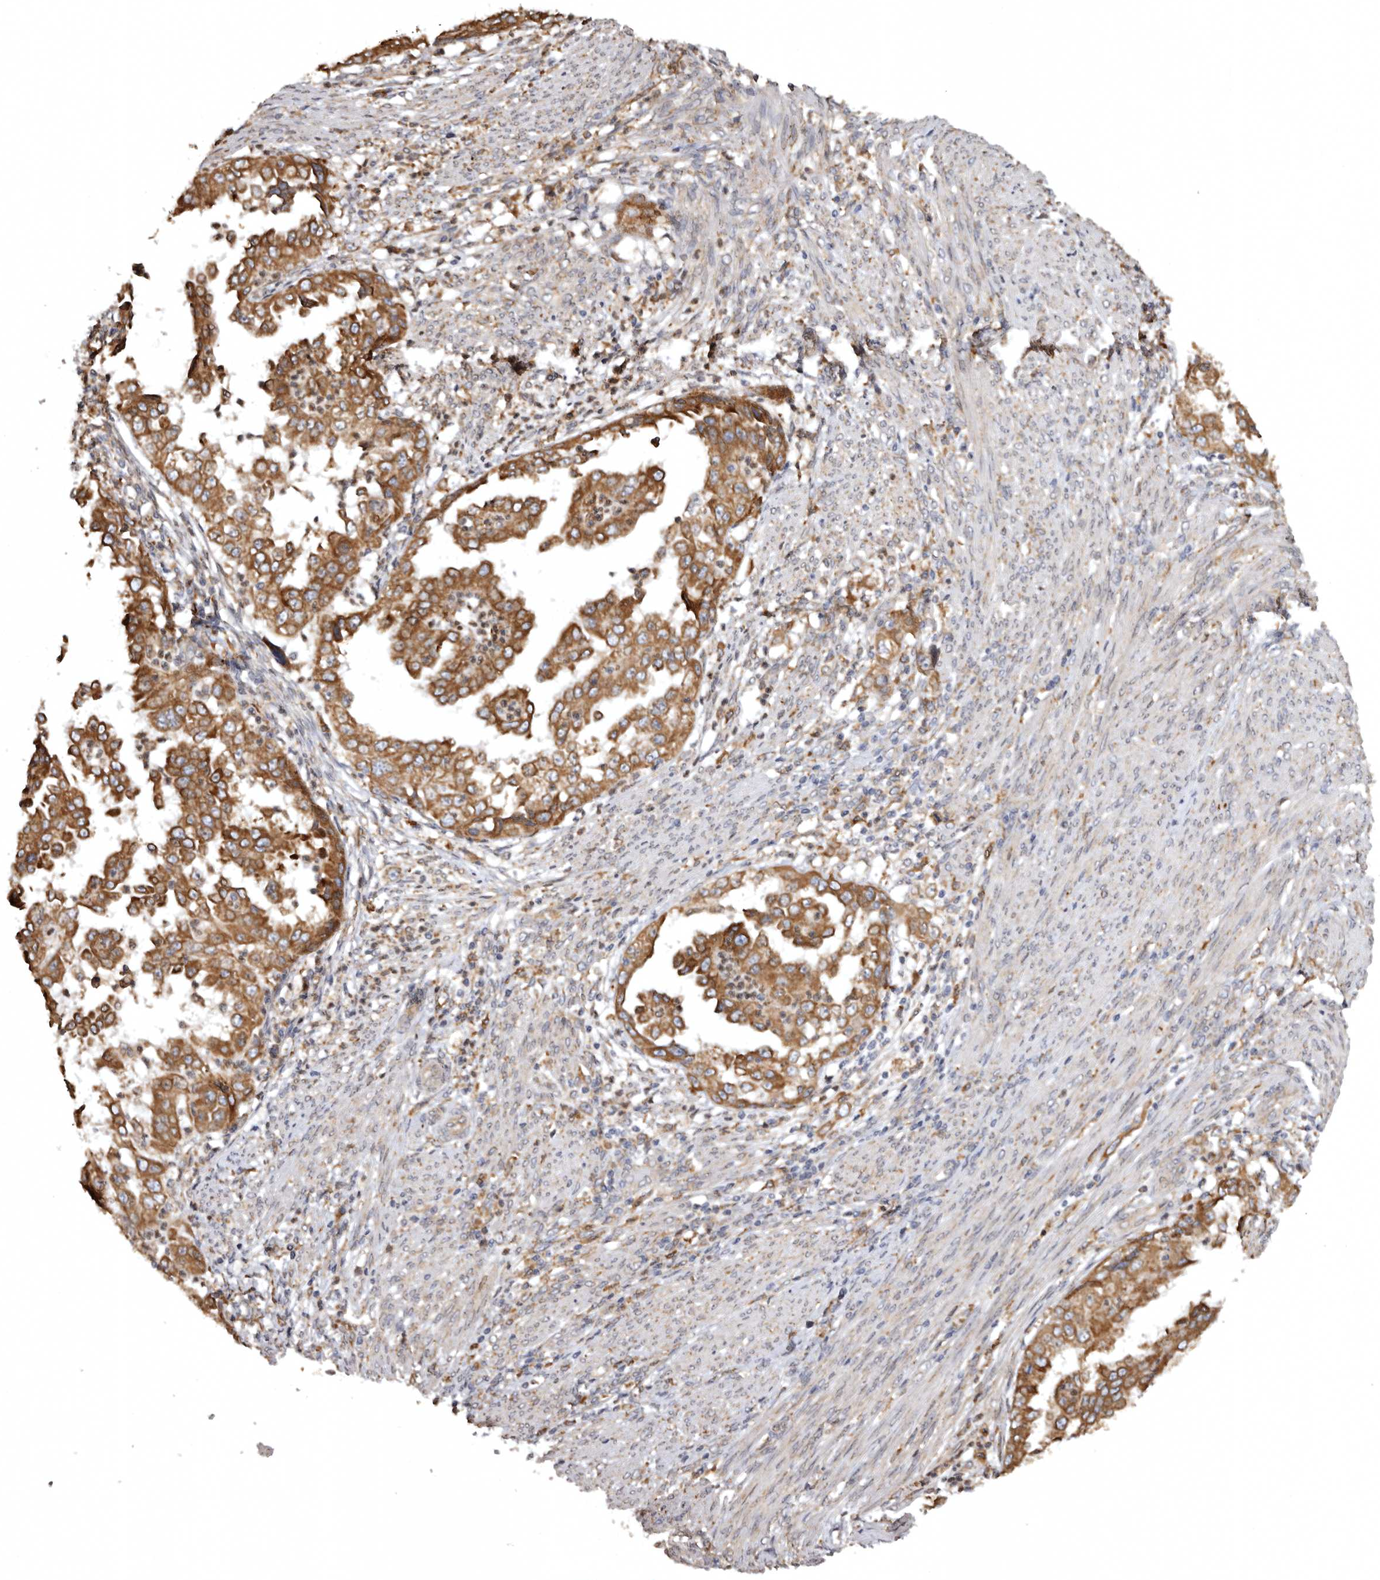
{"staining": {"intensity": "moderate", "quantity": ">75%", "location": "cytoplasmic/membranous"}, "tissue": "endometrial cancer", "cell_type": "Tumor cells", "image_type": "cancer", "snomed": [{"axis": "morphology", "description": "Adenocarcinoma, NOS"}, {"axis": "topography", "description": "Endometrium"}], "caption": "Immunohistochemistry (IHC) of human adenocarcinoma (endometrial) displays medium levels of moderate cytoplasmic/membranous staining in approximately >75% of tumor cells. (DAB (3,3'-diaminobenzidine) = brown stain, brightfield microscopy at high magnification).", "gene": "INKA2", "patient": {"sex": "female", "age": 85}}